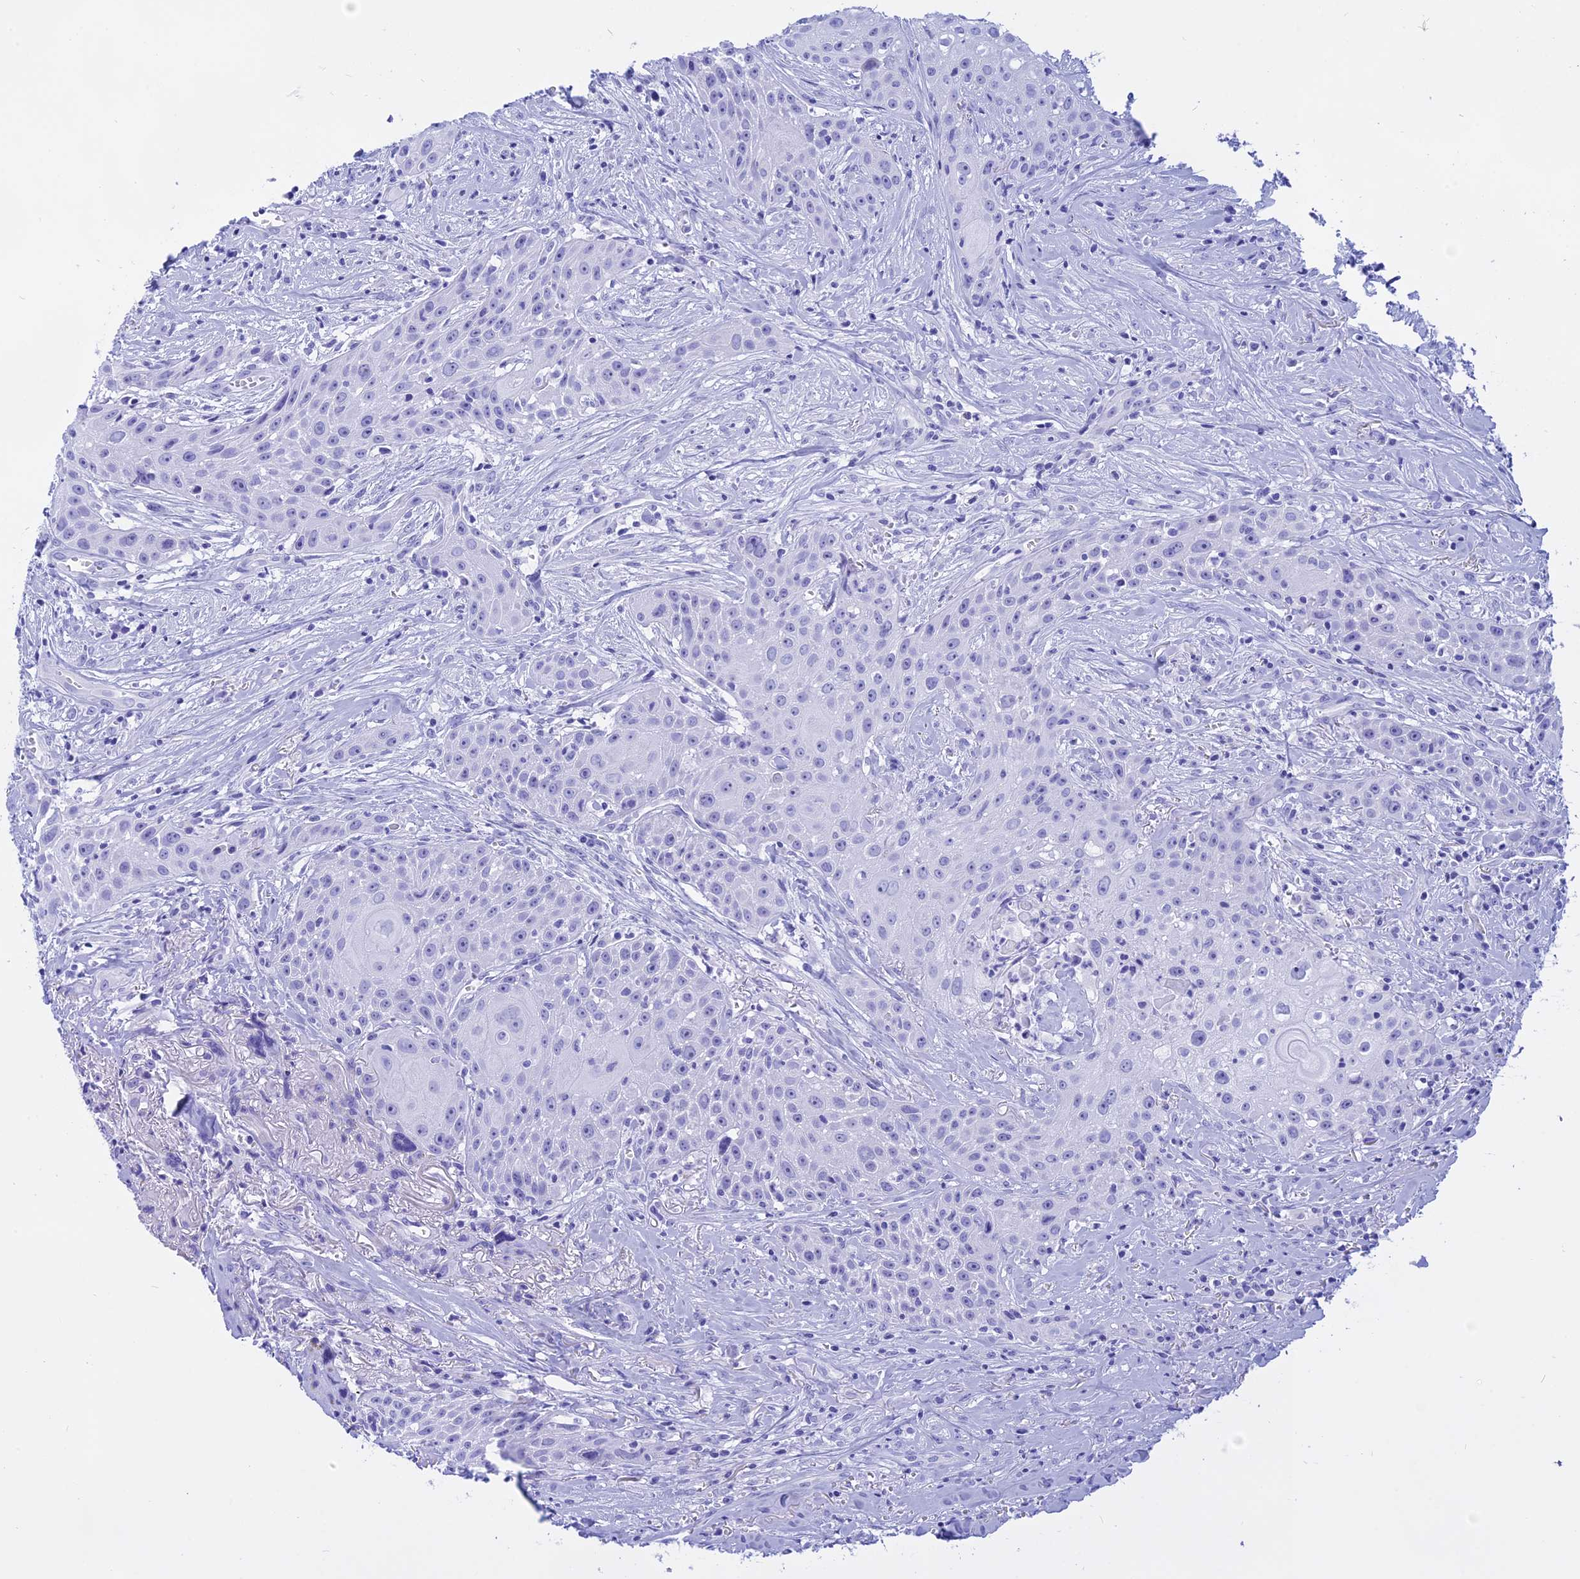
{"staining": {"intensity": "negative", "quantity": "none", "location": "none"}, "tissue": "head and neck cancer", "cell_type": "Tumor cells", "image_type": "cancer", "snomed": [{"axis": "morphology", "description": "Squamous cell carcinoma, NOS"}, {"axis": "topography", "description": "Oral tissue"}, {"axis": "topography", "description": "Head-Neck"}], "caption": "Immunohistochemical staining of squamous cell carcinoma (head and neck) exhibits no significant expression in tumor cells.", "gene": "ISCA1", "patient": {"sex": "female", "age": 82}}